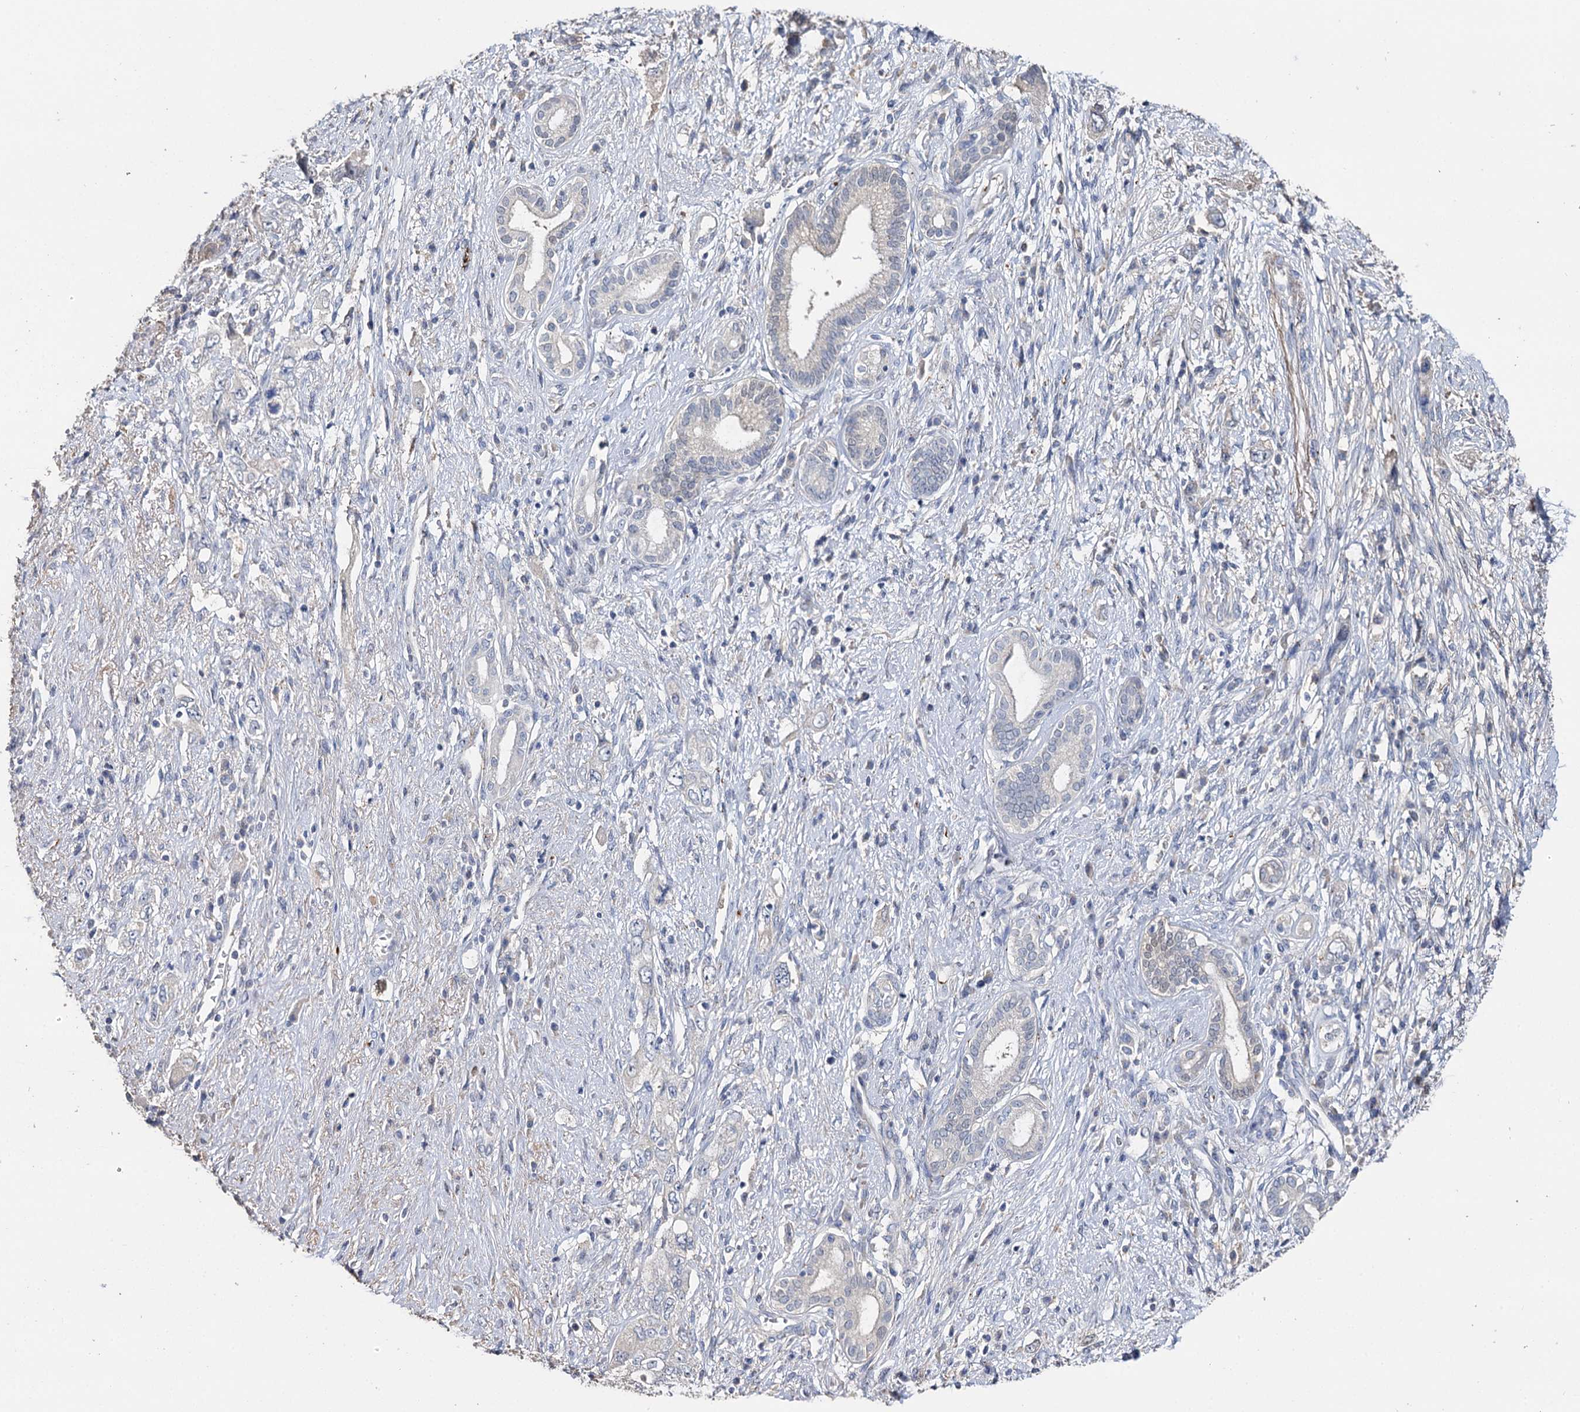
{"staining": {"intensity": "negative", "quantity": "none", "location": "none"}, "tissue": "pancreatic cancer", "cell_type": "Tumor cells", "image_type": "cancer", "snomed": [{"axis": "morphology", "description": "Adenocarcinoma, NOS"}, {"axis": "topography", "description": "Pancreas"}], "caption": "This histopathology image is of pancreatic cancer (adenocarcinoma) stained with immunohistochemistry (IHC) to label a protein in brown with the nuclei are counter-stained blue. There is no staining in tumor cells. Nuclei are stained in blue.", "gene": "DNAH6", "patient": {"sex": "female", "age": 73}}